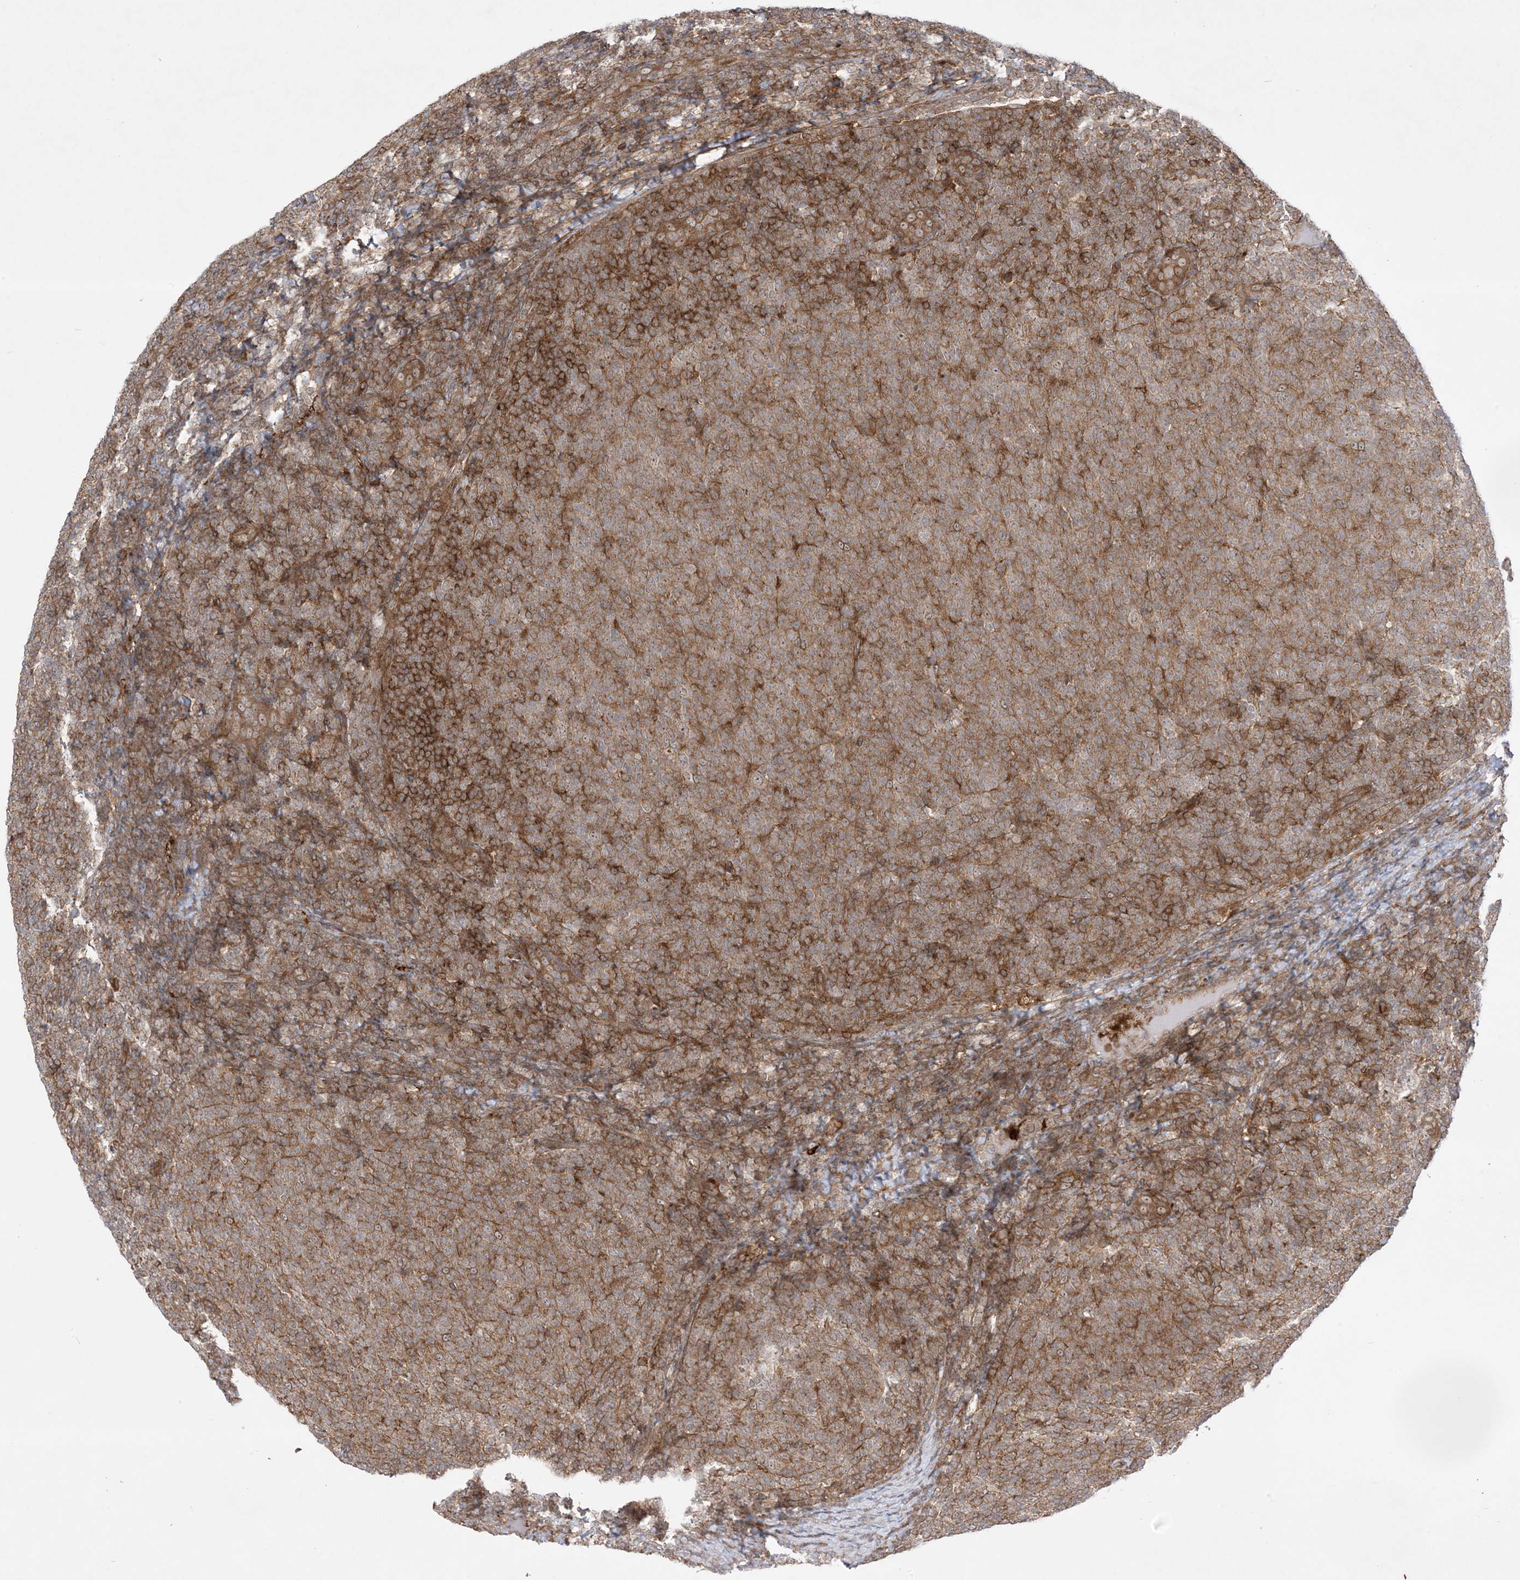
{"staining": {"intensity": "moderate", "quantity": ">75%", "location": "cytoplasmic/membranous,nuclear"}, "tissue": "lymphoma", "cell_type": "Tumor cells", "image_type": "cancer", "snomed": [{"axis": "morphology", "description": "Malignant lymphoma, non-Hodgkin's type, Low grade"}, {"axis": "topography", "description": "Lymph node"}], "caption": "Human malignant lymphoma, non-Hodgkin's type (low-grade) stained for a protein (brown) reveals moderate cytoplasmic/membranous and nuclear positive positivity in about >75% of tumor cells.", "gene": "SOGA3", "patient": {"sex": "male", "age": 66}}